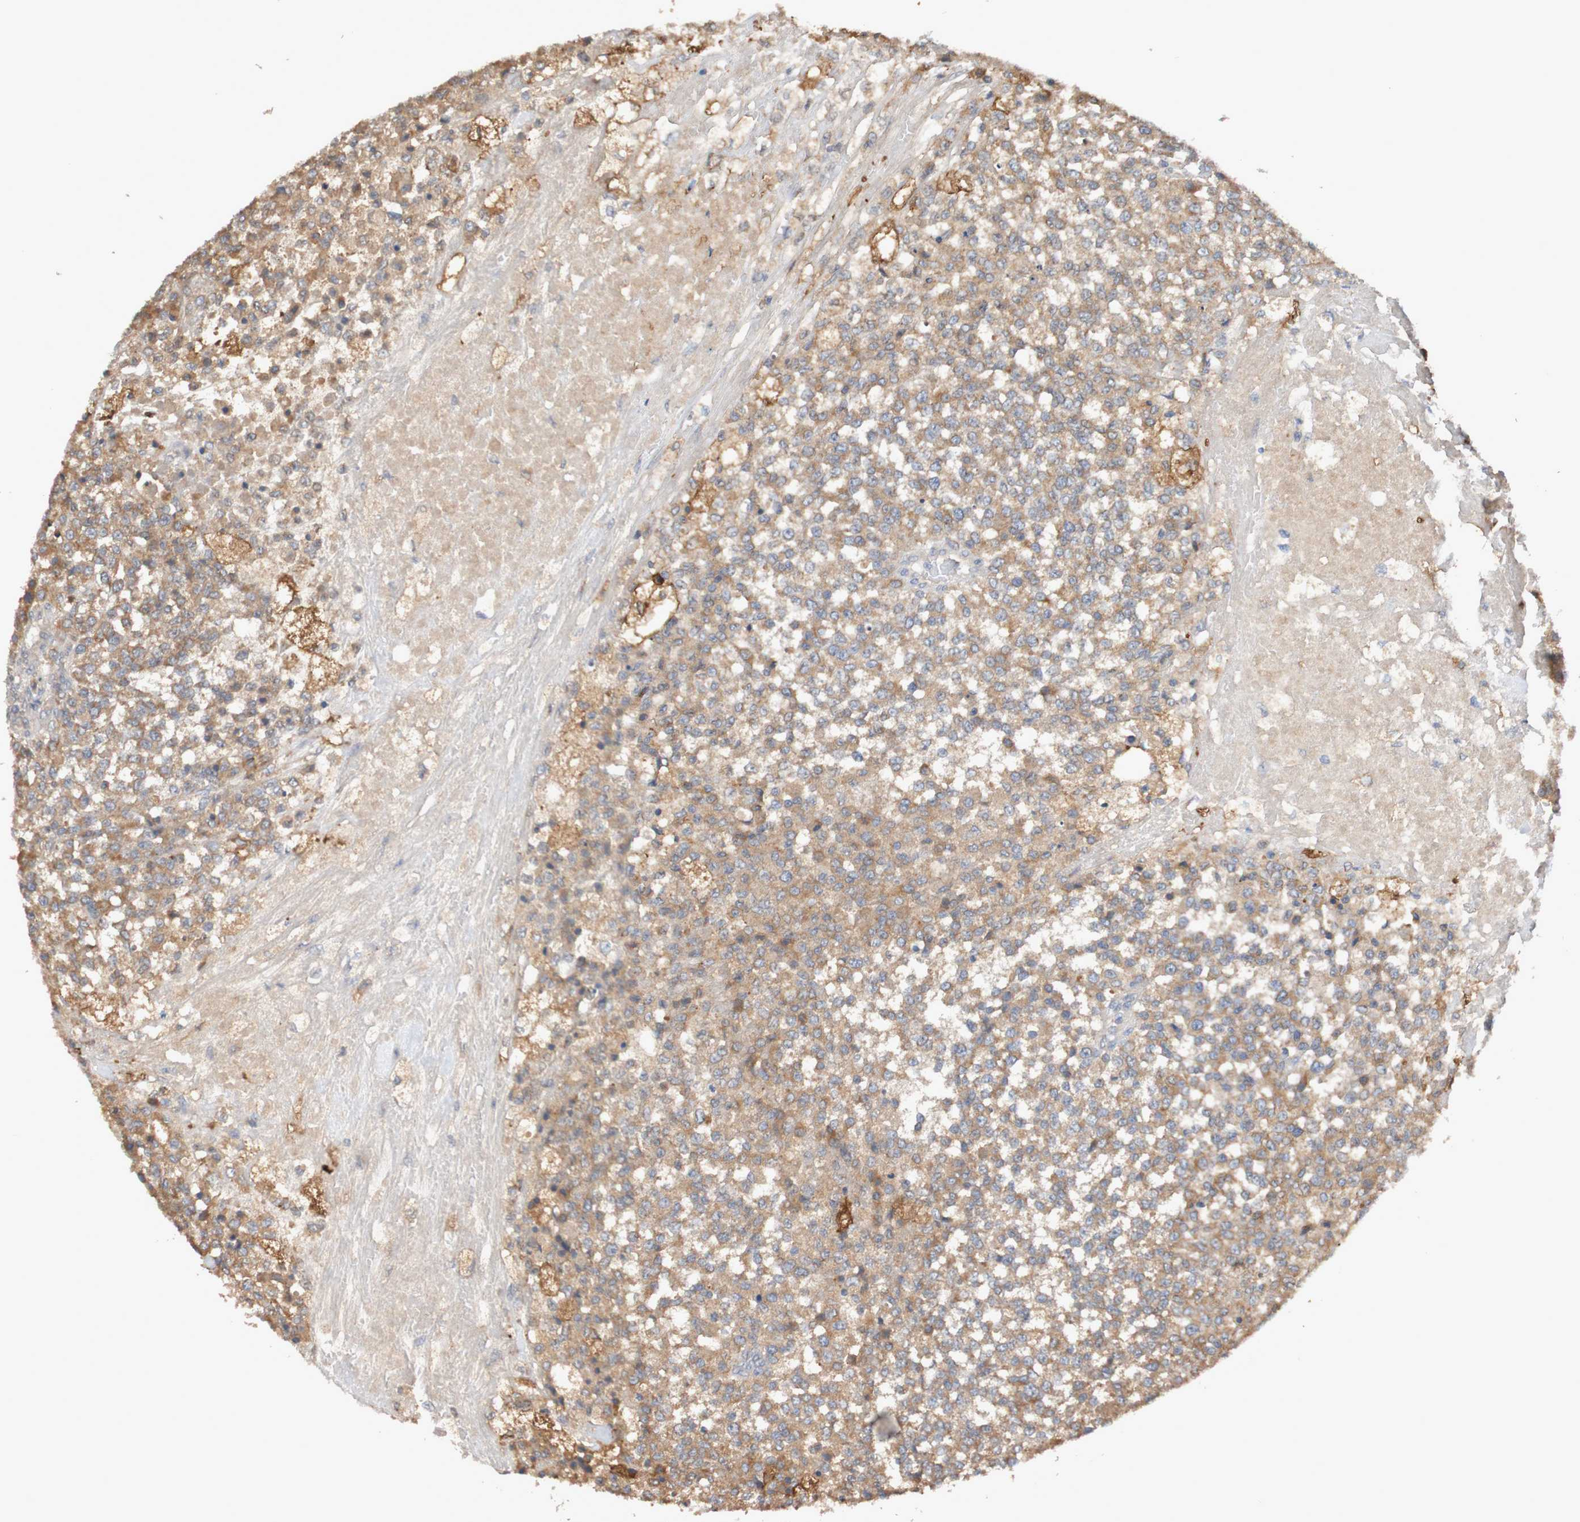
{"staining": {"intensity": "moderate", "quantity": ">75%", "location": "cytoplasmic/membranous"}, "tissue": "testis cancer", "cell_type": "Tumor cells", "image_type": "cancer", "snomed": [{"axis": "morphology", "description": "Seminoma, NOS"}, {"axis": "topography", "description": "Testis"}], "caption": "This image reveals immunohistochemistry staining of testis cancer, with medium moderate cytoplasmic/membranous positivity in about >75% of tumor cells.", "gene": "PHYH", "patient": {"sex": "male", "age": 59}}